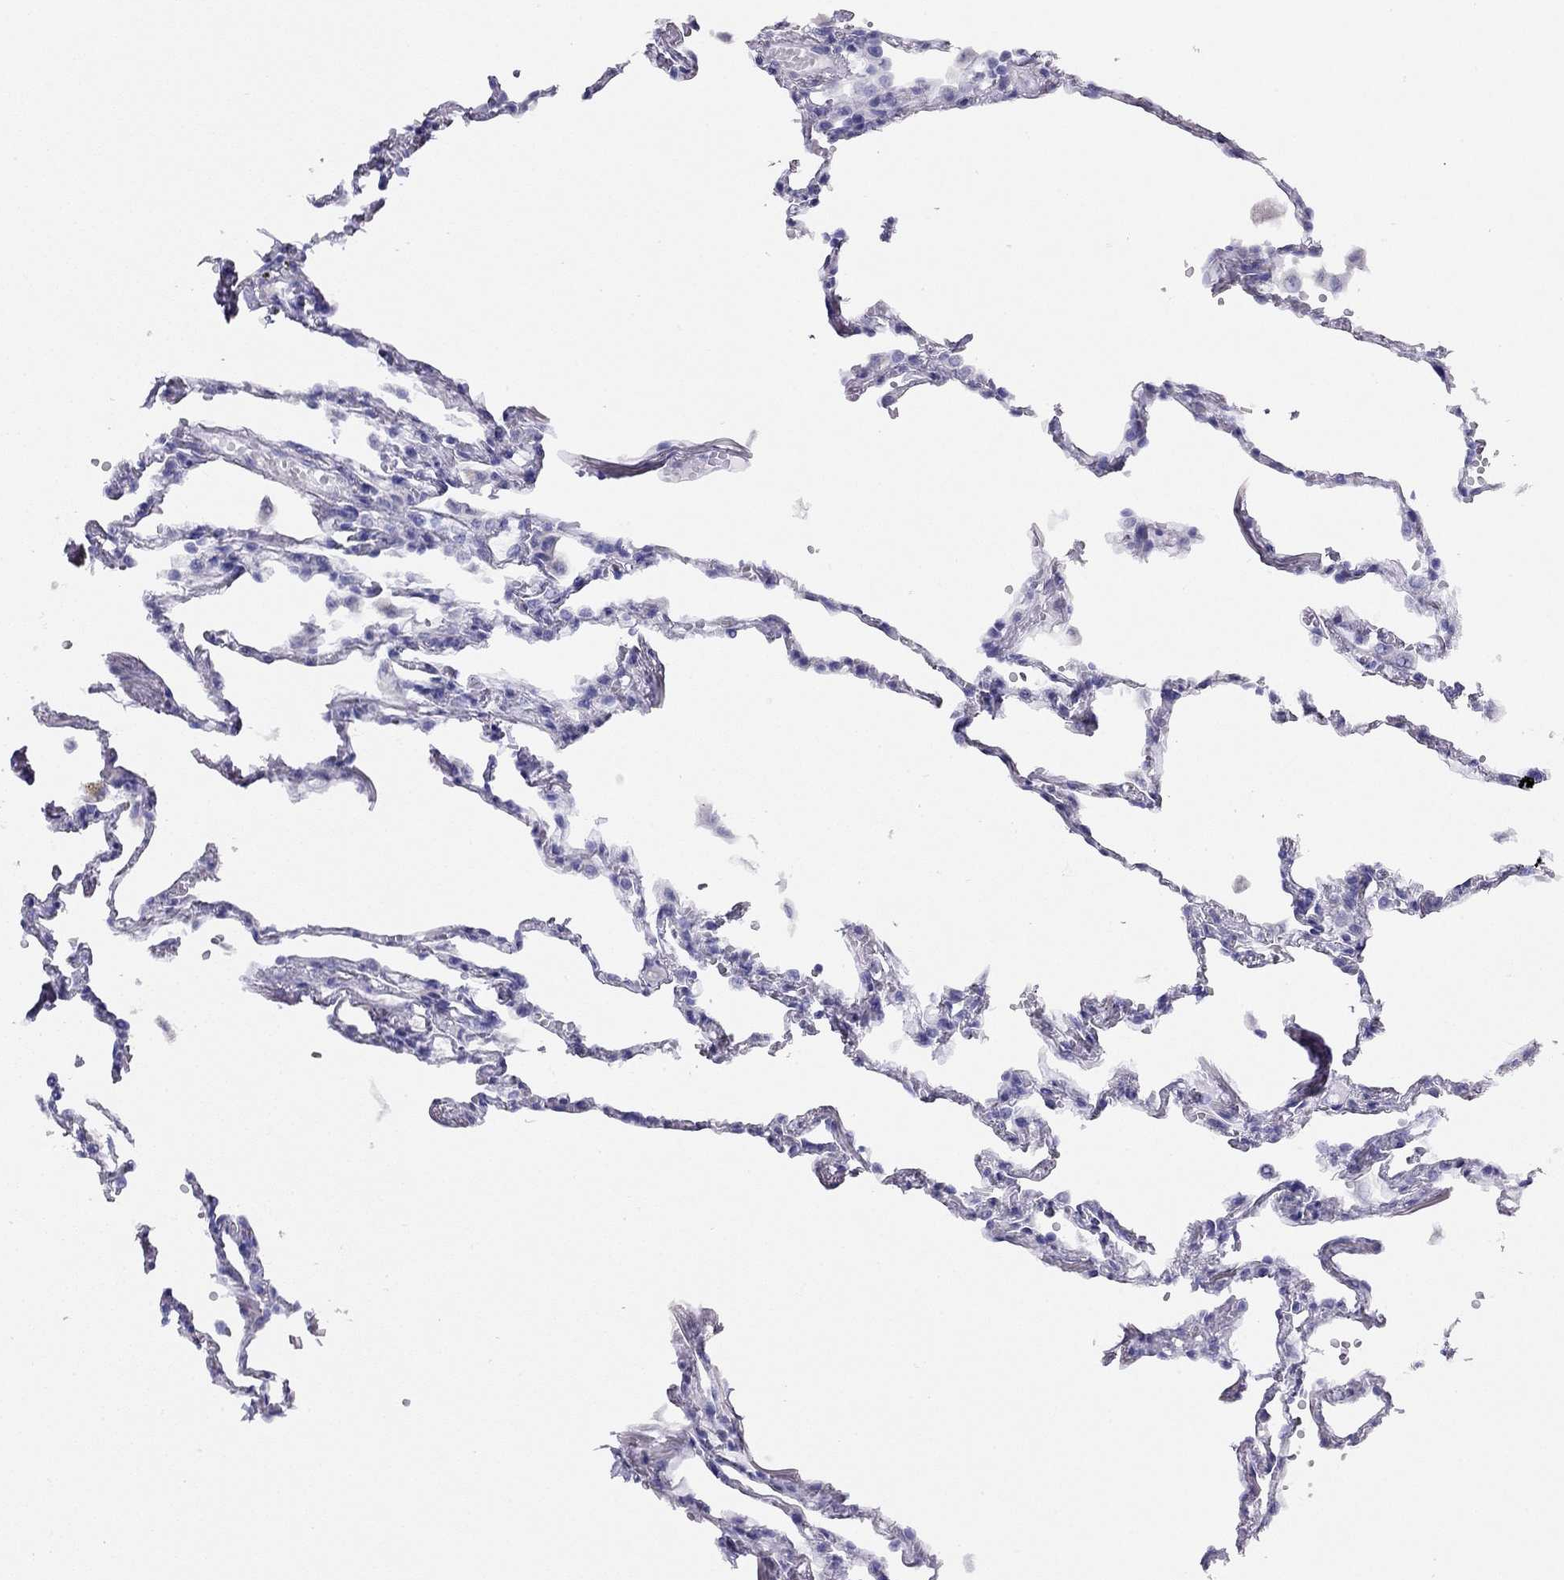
{"staining": {"intensity": "negative", "quantity": "none", "location": "none"}, "tissue": "lung", "cell_type": "Alveolar cells", "image_type": "normal", "snomed": [{"axis": "morphology", "description": "Normal tissue, NOS"}, {"axis": "topography", "description": "Lung"}], "caption": "Histopathology image shows no significant protein positivity in alveolar cells of benign lung. (Stains: DAB (3,3'-diaminobenzidine) immunohistochemistry (IHC) with hematoxylin counter stain, Microscopy: brightfield microscopy at high magnification).", "gene": "LRIT2", "patient": {"sex": "male", "age": 78}}